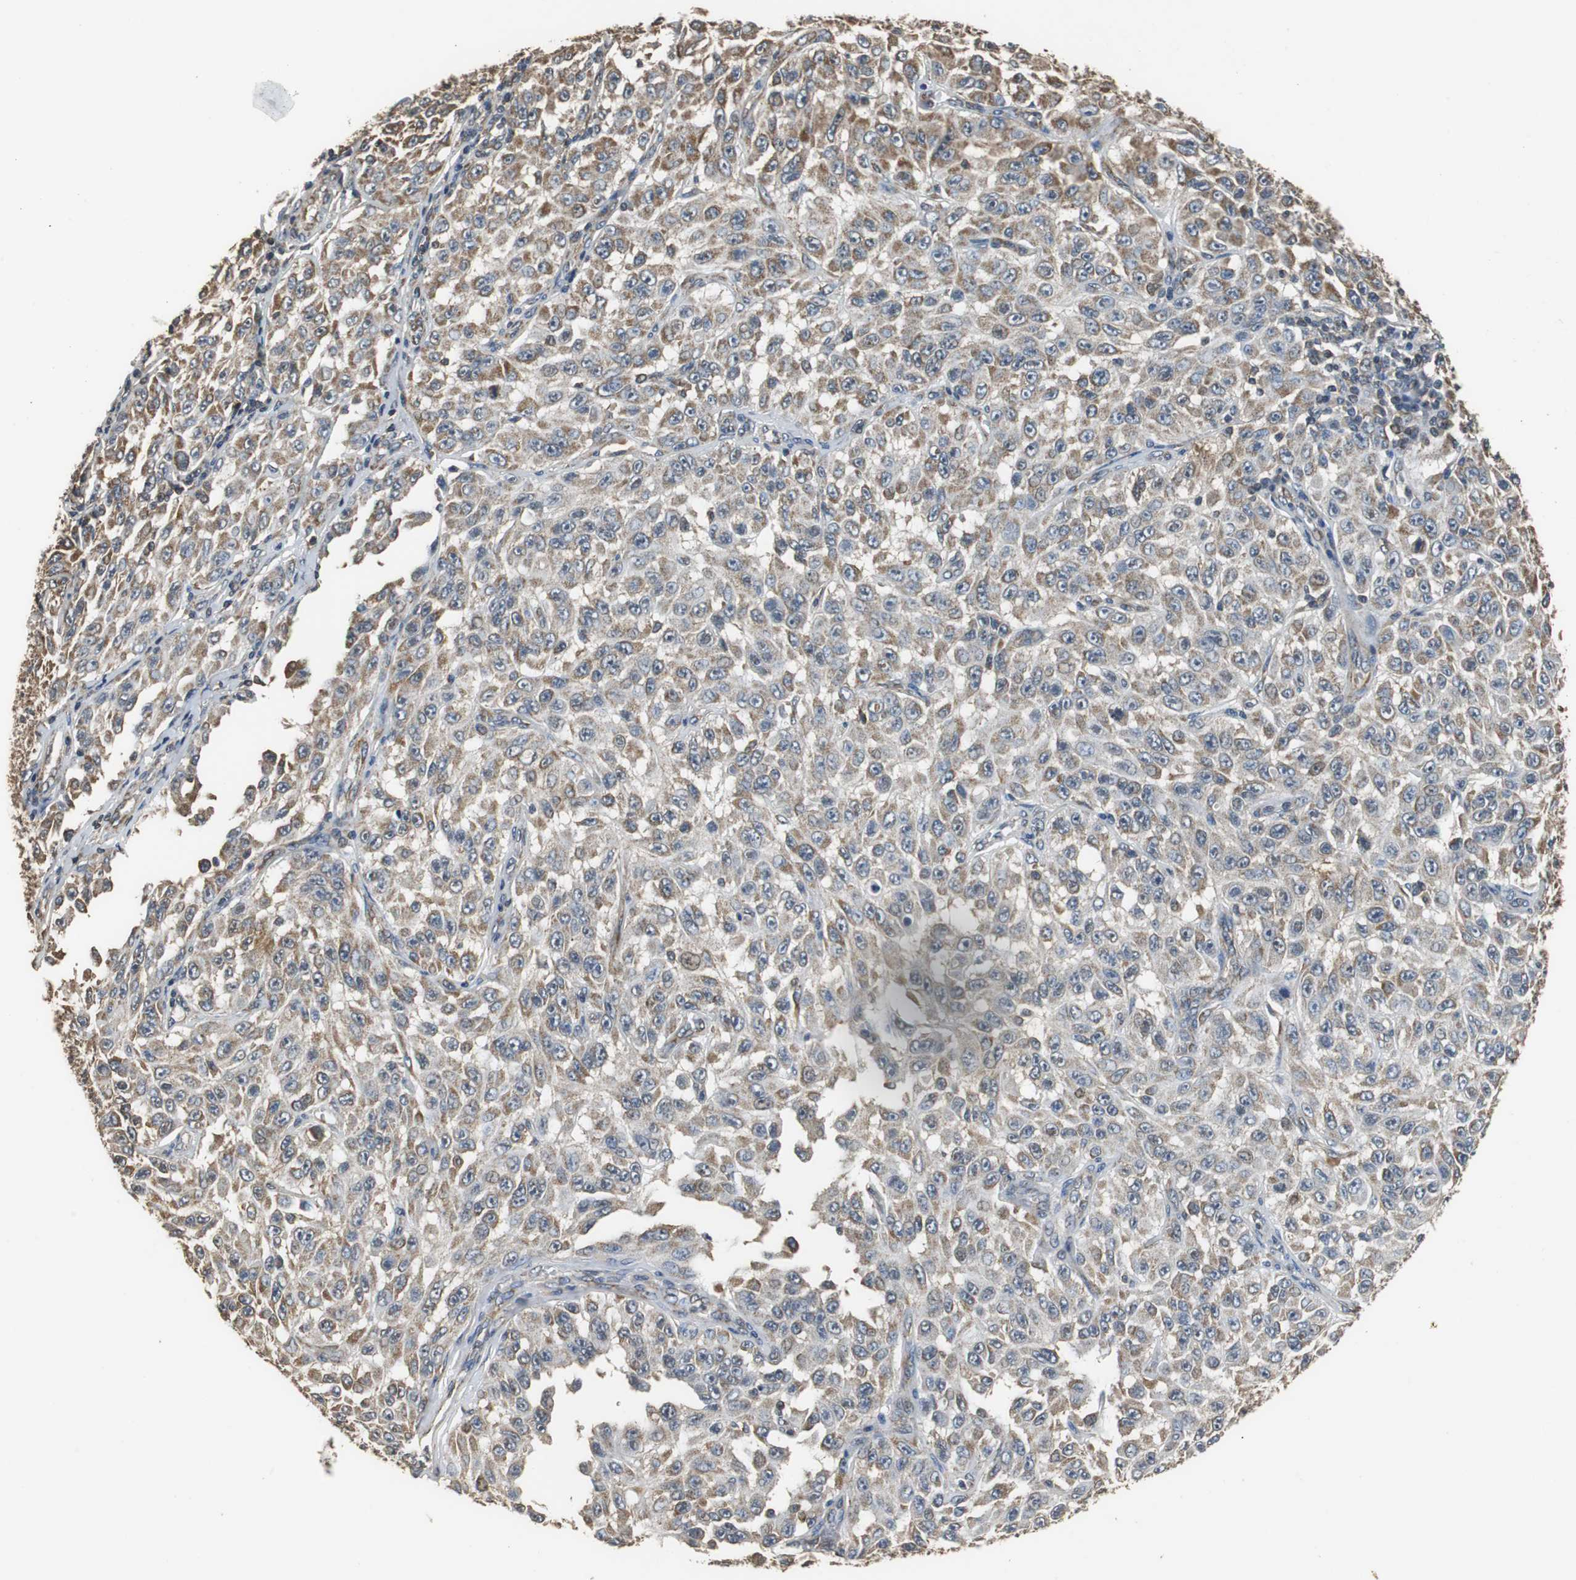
{"staining": {"intensity": "weak", "quantity": "25%-75%", "location": "cytoplasmic/membranous"}, "tissue": "melanoma", "cell_type": "Tumor cells", "image_type": "cancer", "snomed": [{"axis": "morphology", "description": "Malignant melanoma, NOS"}, {"axis": "topography", "description": "Skin"}], "caption": "IHC (DAB) staining of human melanoma exhibits weak cytoplasmic/membranous protein positivity in approximately 25%-75% of tumor cells.", "gene": "NNT", "patient": {"sex": "male", "age": 30}}